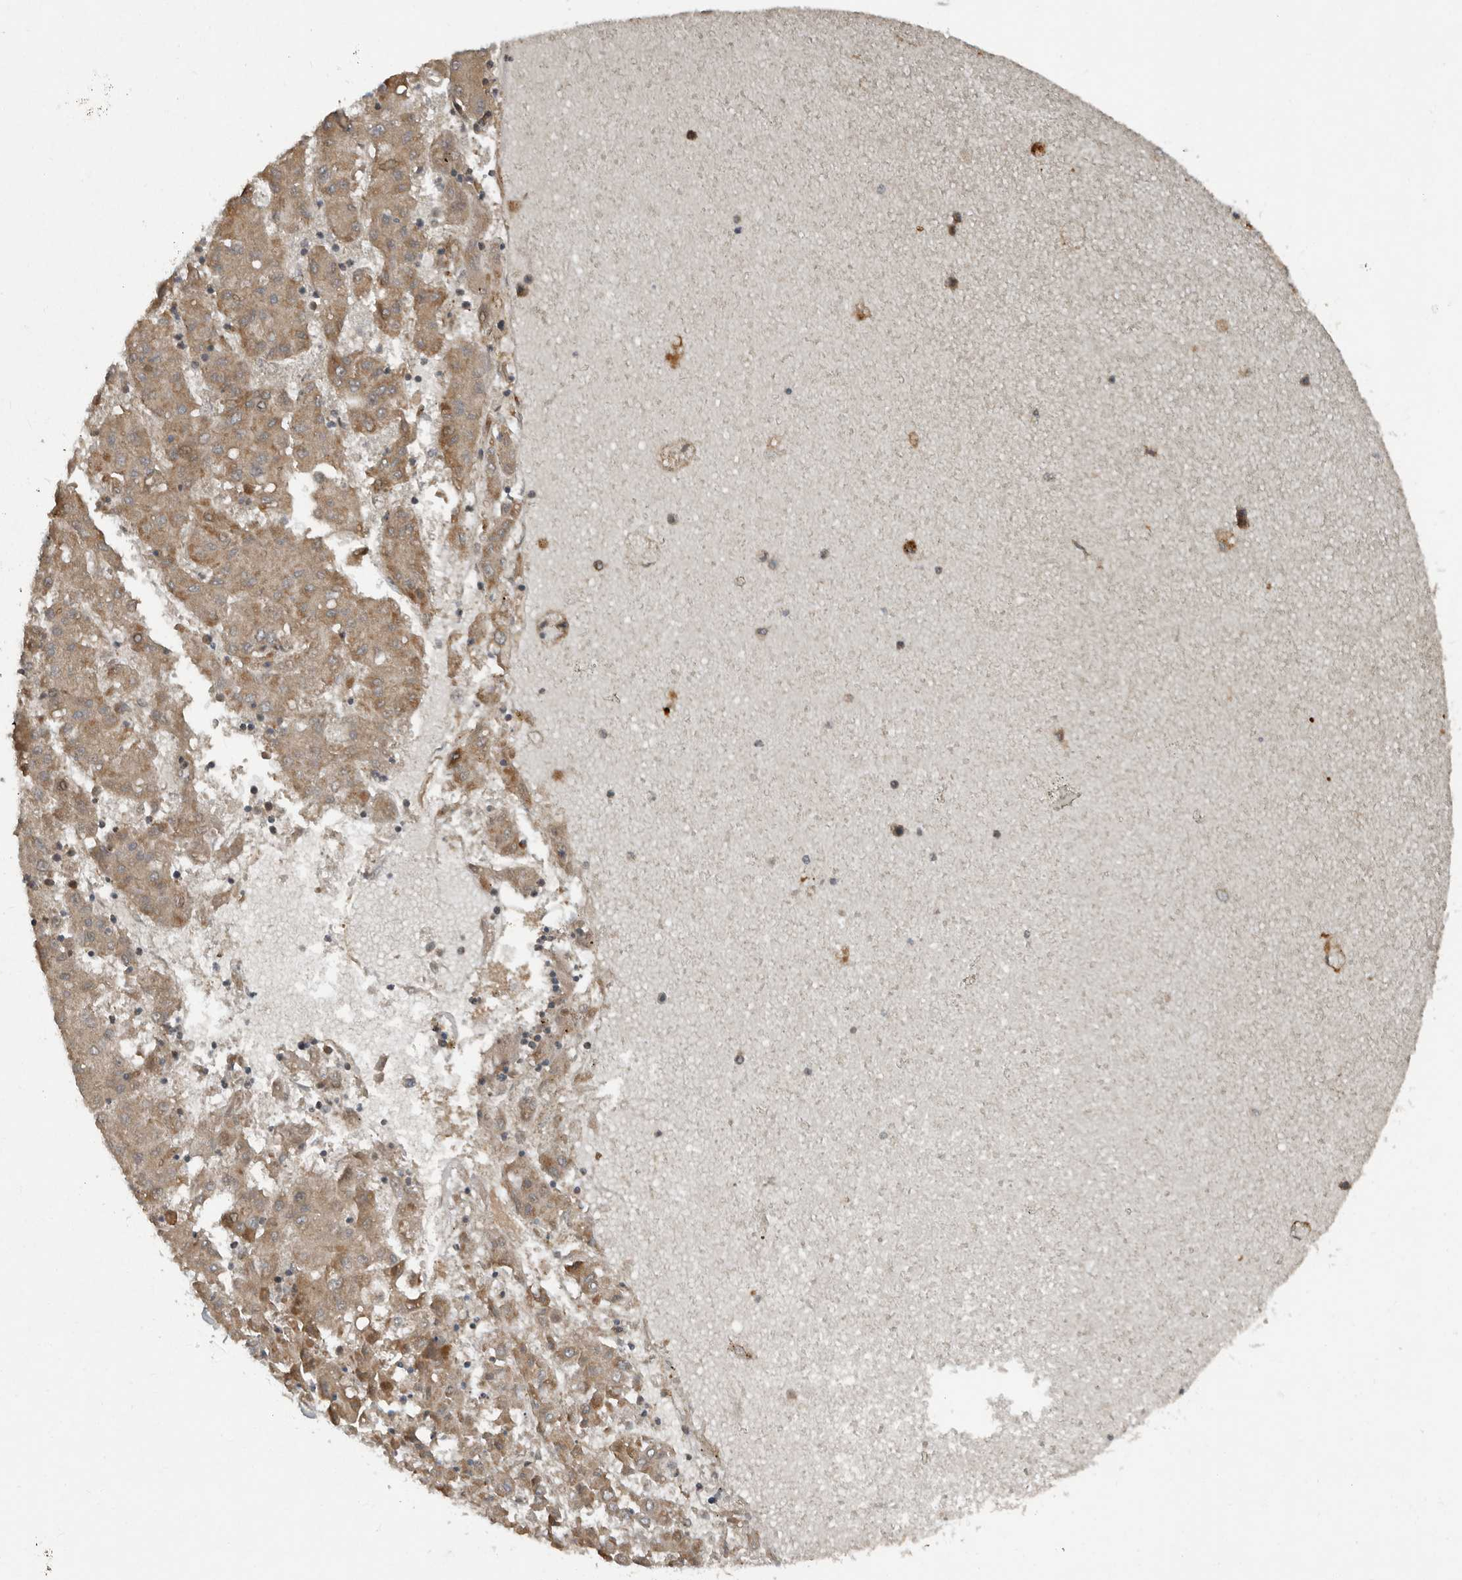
{"staining": {"intensity": "moderate", "quantity": ">75%", "location": "cytoplasmic/membranous"}, "tissue": "liver cancer", "cell_type": "Tumor cells", "image_type": "cancer", "snomed": [{"axis": "morphology", "description": "Carcinoma, Hepatocellular, NOS"}, {"axis": "topography", "description": "Liver"}], "caption": "Liver cancer (hepatocellular carcinoma) stained with a protein marker displays moderate staining in tumor cells.", "gene": "SLC6A7", "patient": {"sex": "male", "age": 72}}